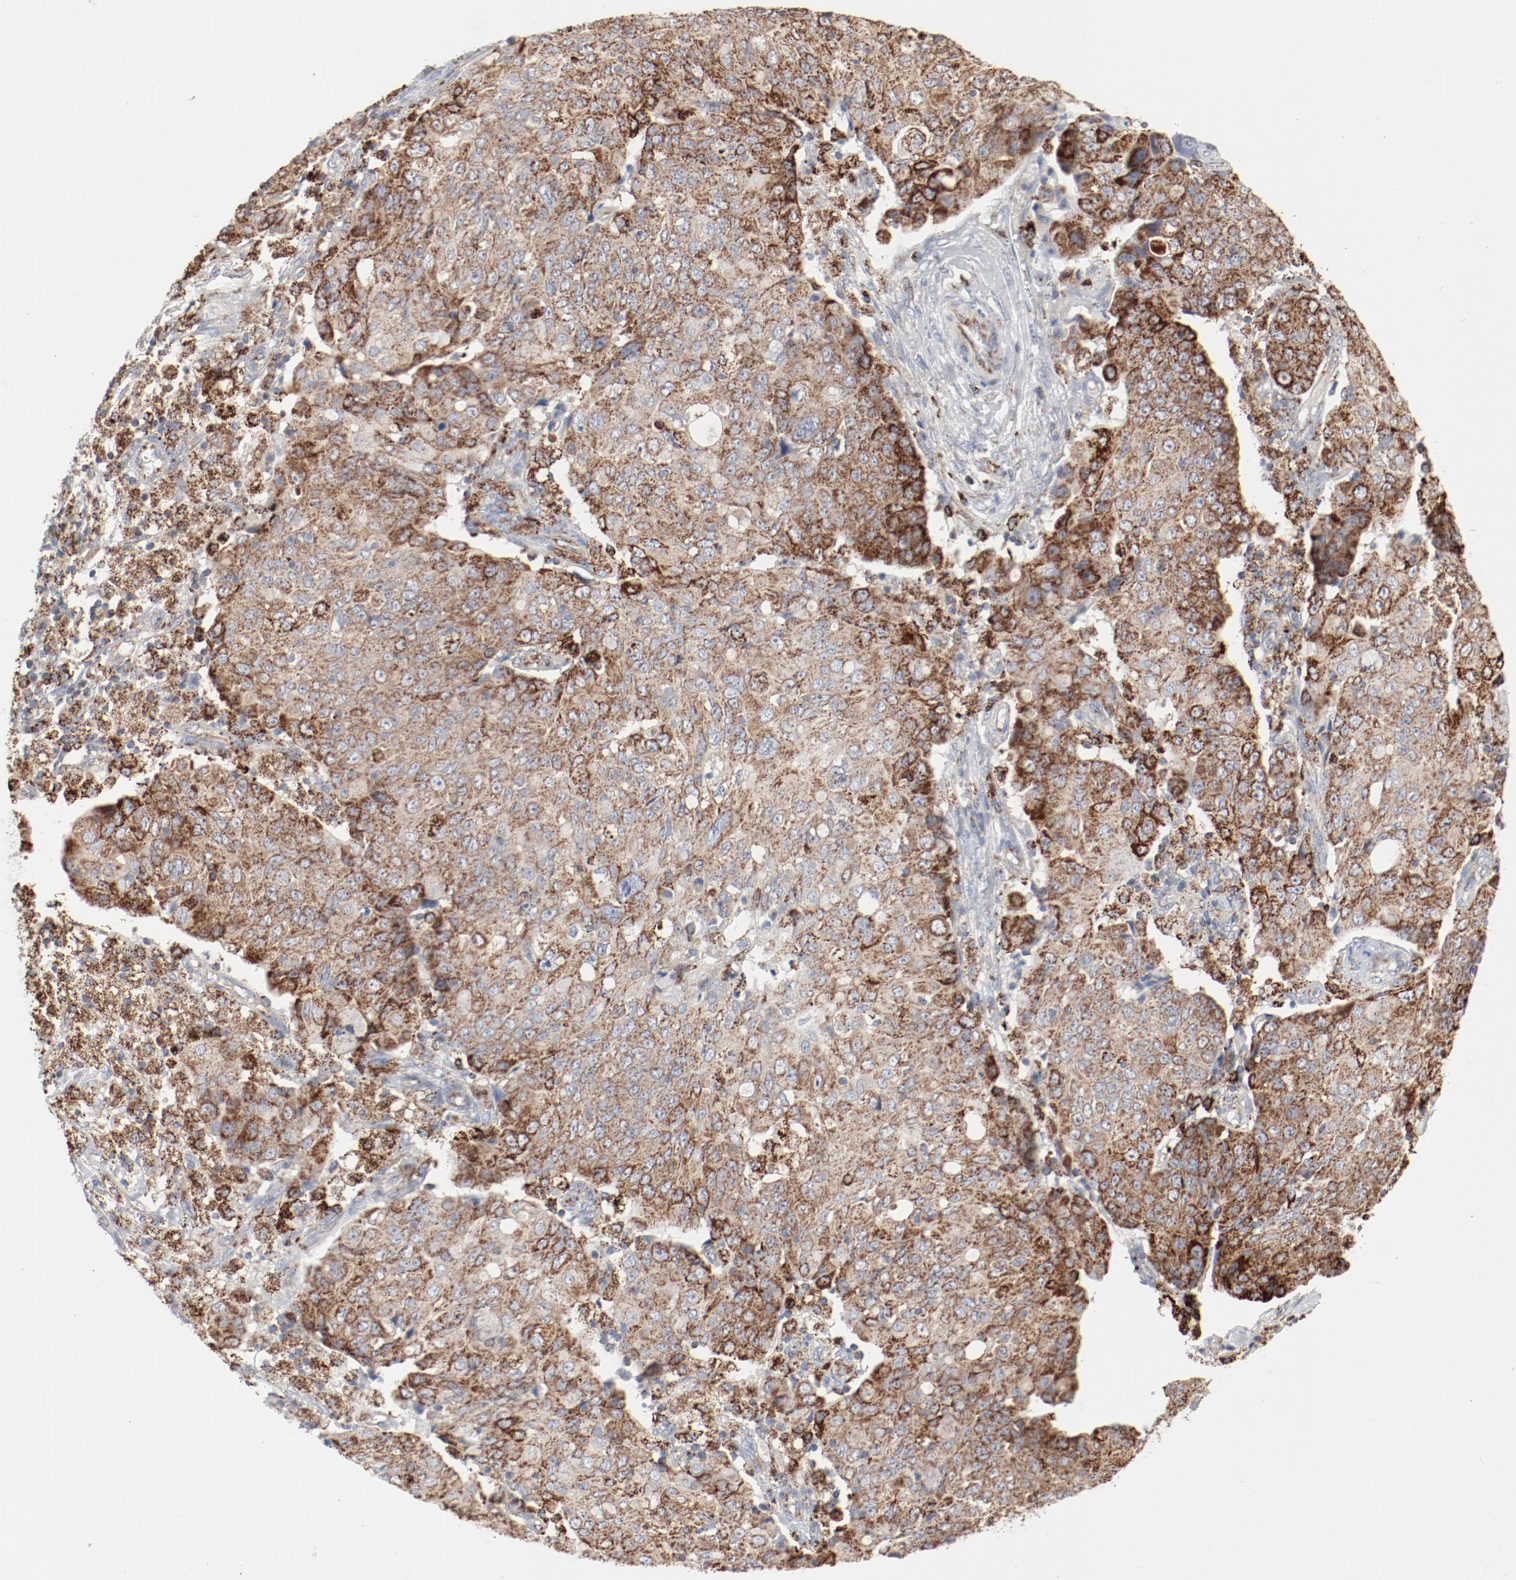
{"staining": {"intensity": "moderate", "quantity": ">75%", "location": "cytoplasmic/membranous"}, "tissue": "ovarian cancer", "cell_type": "Tumor cells", "image_type": "cancer", "snomed": [{"axis": "morphology", "description": "Carcinoma, endometroid"}, {"axis": "topography", "description": "Ovary"}], "caption": "The photomicrograph shows staining of ovarian cancer, revealing moderate cytoplasmic/membranous protein positivity (brown color) within tumor cells.", "gene": "SETD3", "patient": {"sex": "female", "age": 42}}